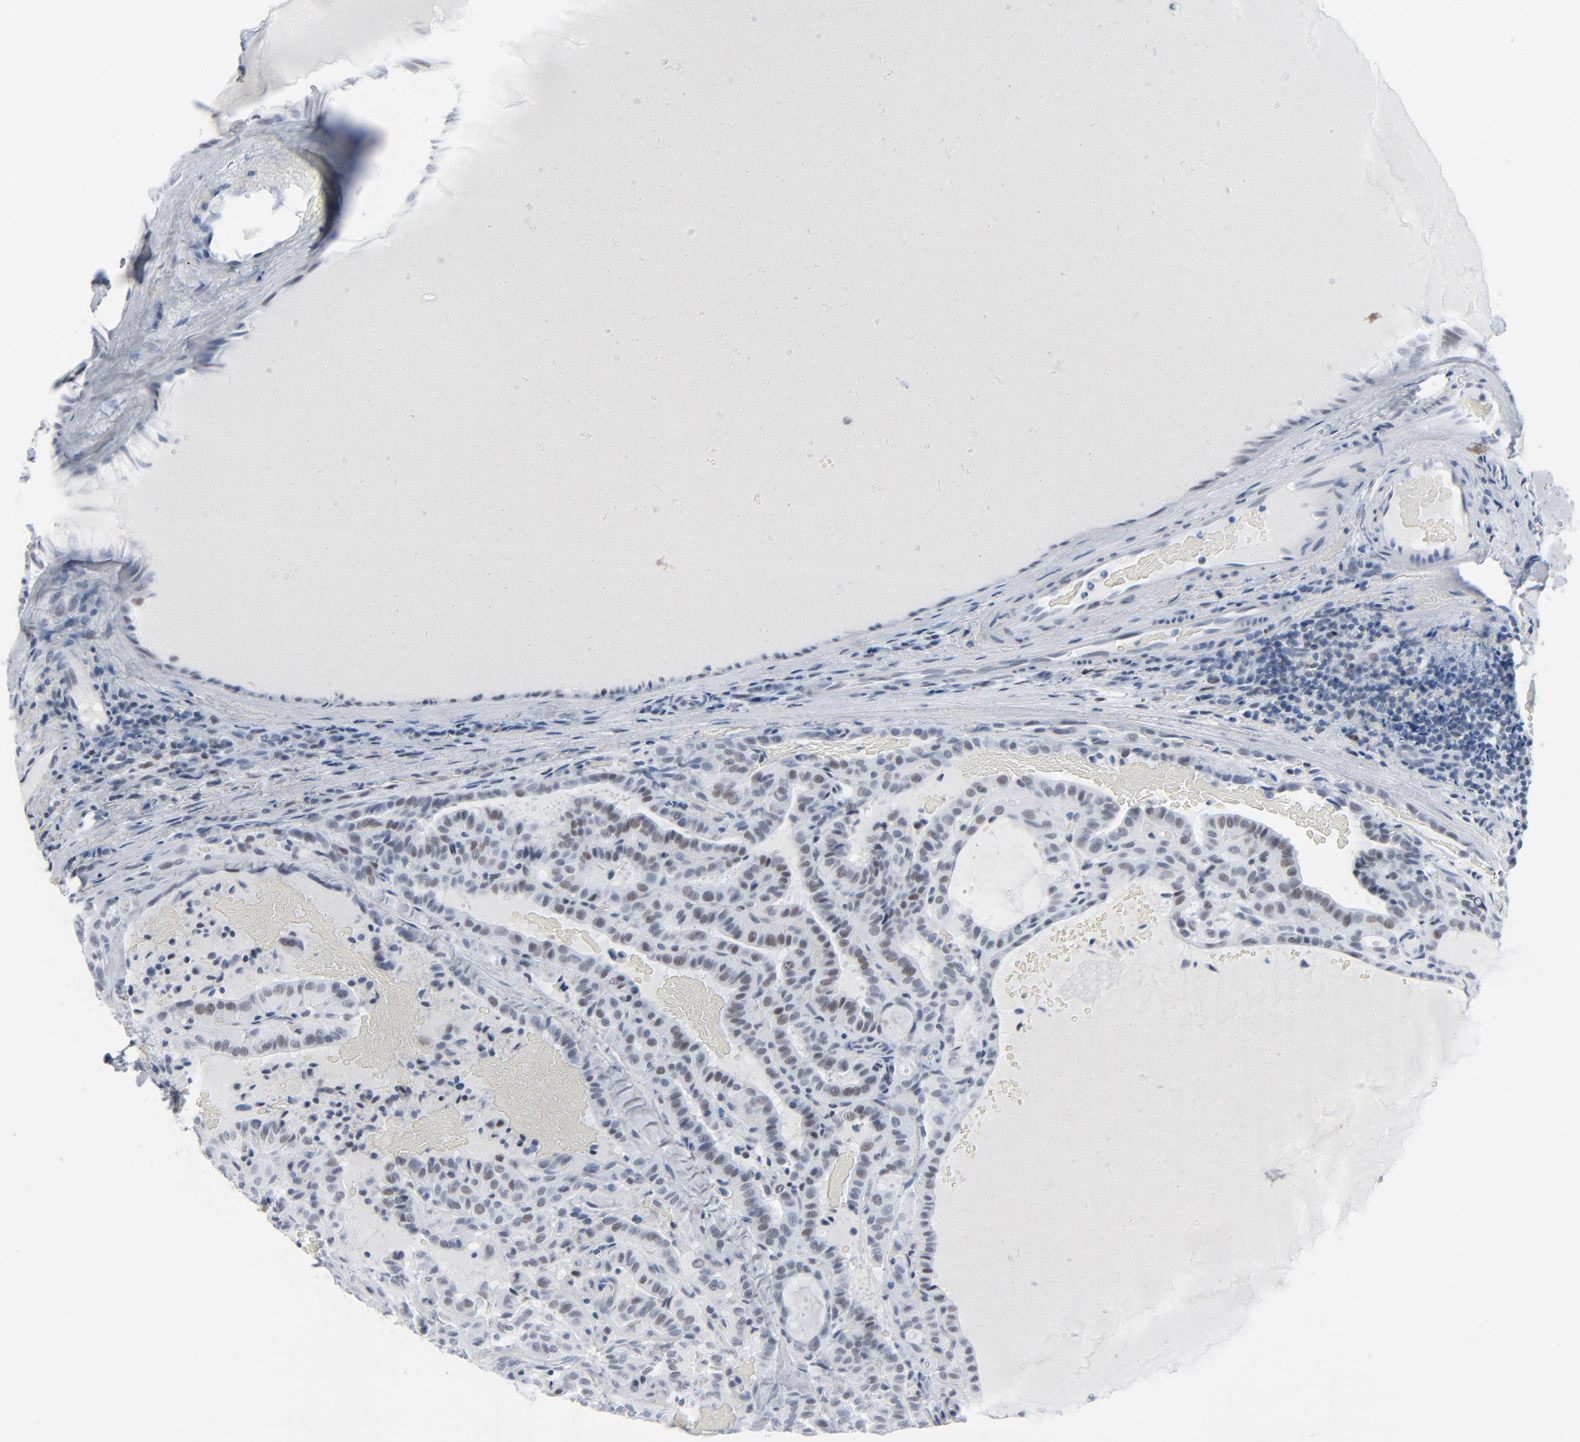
{"staining": {"intensity": "weak", "quantity": ">75%", "location": "nuclear"}, "tissue": "thyroid cancer", "cell_type": "Tumor cells", "image_type": "cancer", "snomed": [{"axis": "morphology", "description": "Papillary adenocarcinoma, NOS"}, {"axis": "topography", "description": "Thyroid gland"}], "caption": "The histopathology image demonstrates immunohistochemical staining of thyroid cancer (papillary adenocarcinoma). There is weak nuclear positivity is seen in approximately >75% of tumor cells. Ihc stains the protein in brown and the nuclei are stained blue.", "gene": "SIRT1", "patient": {"sex": "male", "age": 77}}